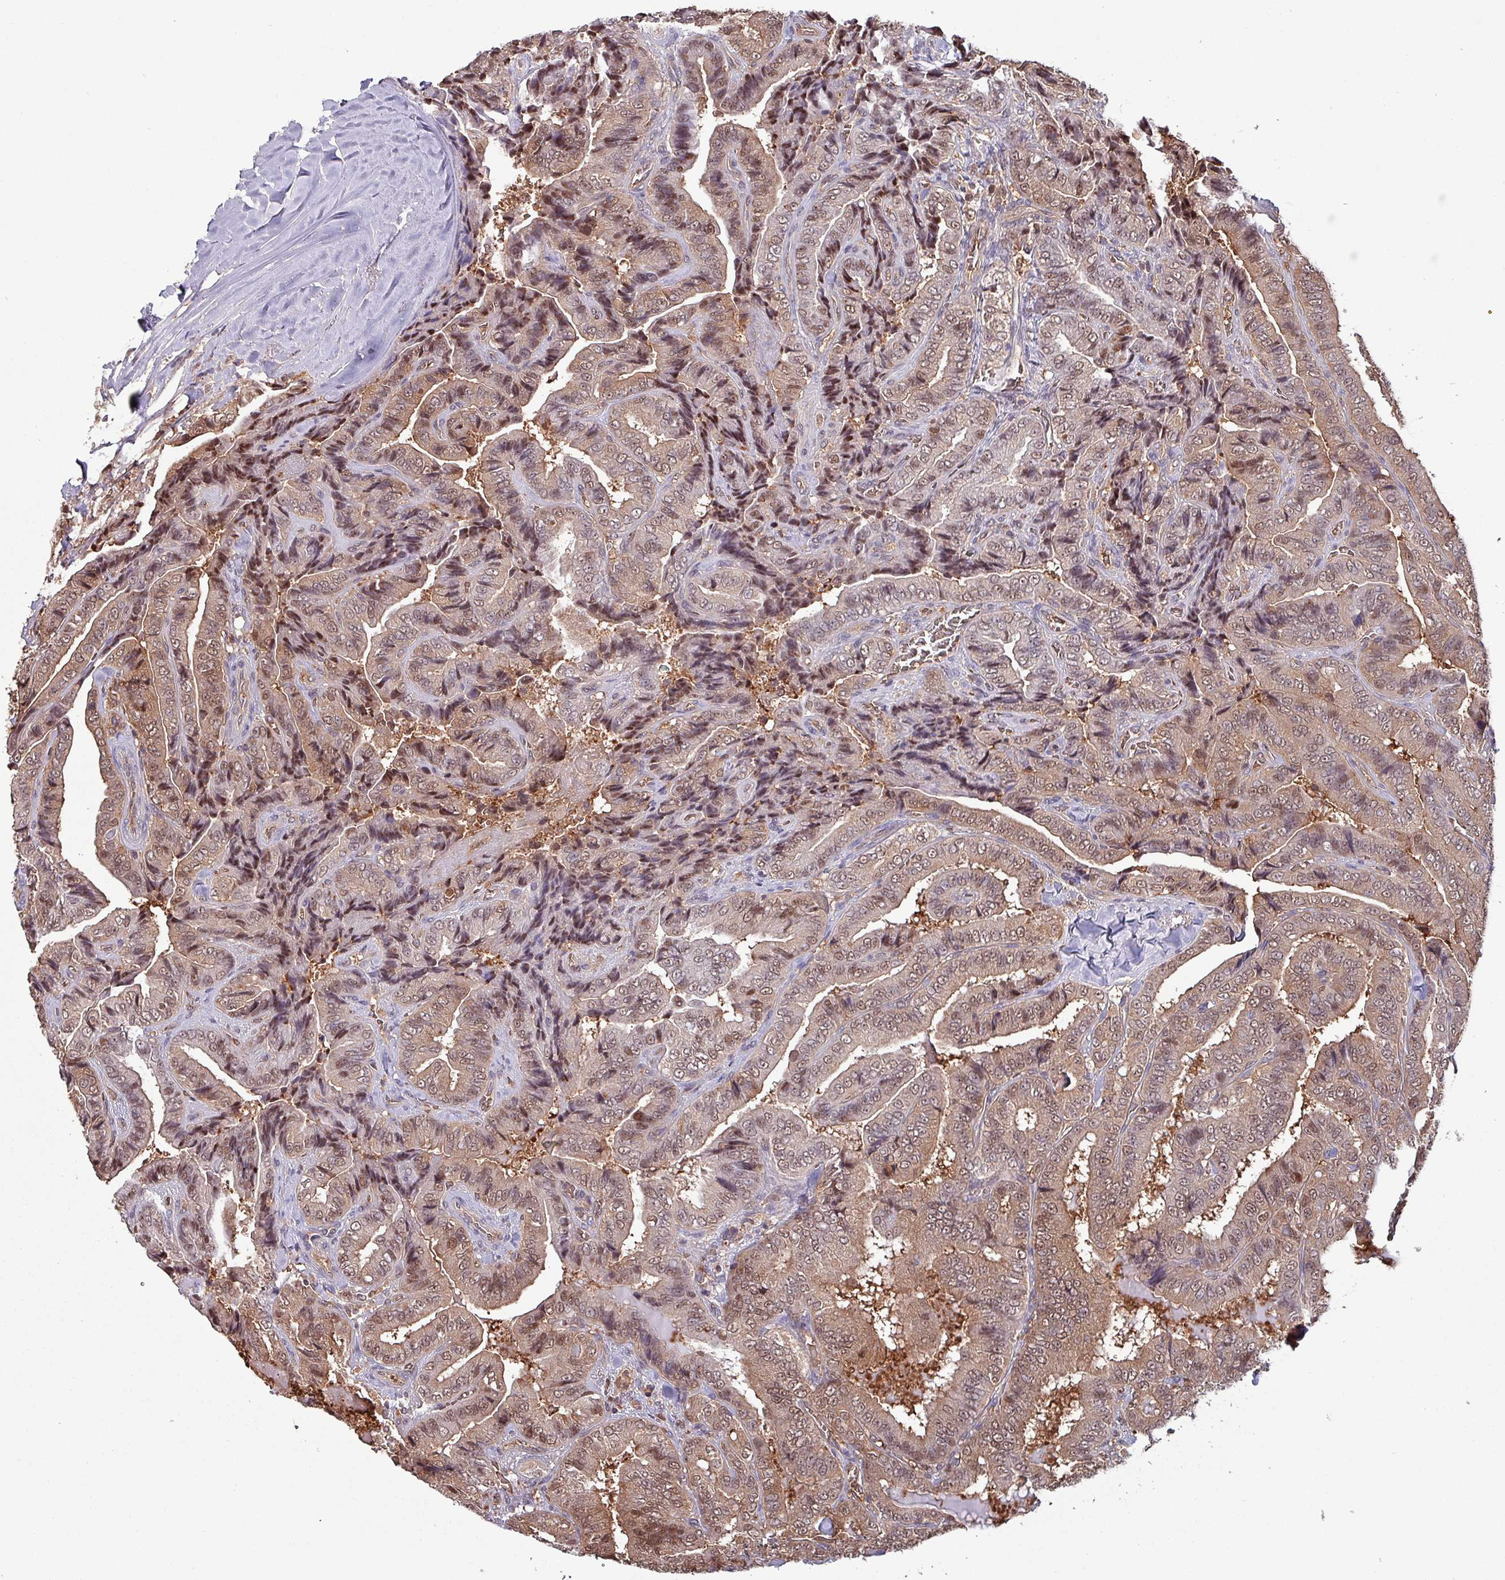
{"staining": {"intensity": "moderate", "quantity": ">75%", "location": "cytoplasmic/membranous,nuclear"}, "tissue": "thyroid cancer", "cell_type": "Tumor cells", "image_type": "cancer", "snomed": [{"axis": "morphology", "description": "Papillary adenocarcinoma, NOS"}, {"axis": "topography", "description": "Thyroid gland"}], "caption": "Immunohistochemical staining of human thyroid cancer (papillary adenocarcinoma) reveals moderate cytoplasmic/membranous and nuclear protein positivity in about >75% of tumor cells. Nuclei are stained in blue.", "gene": "PSMB8", "patient": {"sex": "male", "age": 61}}